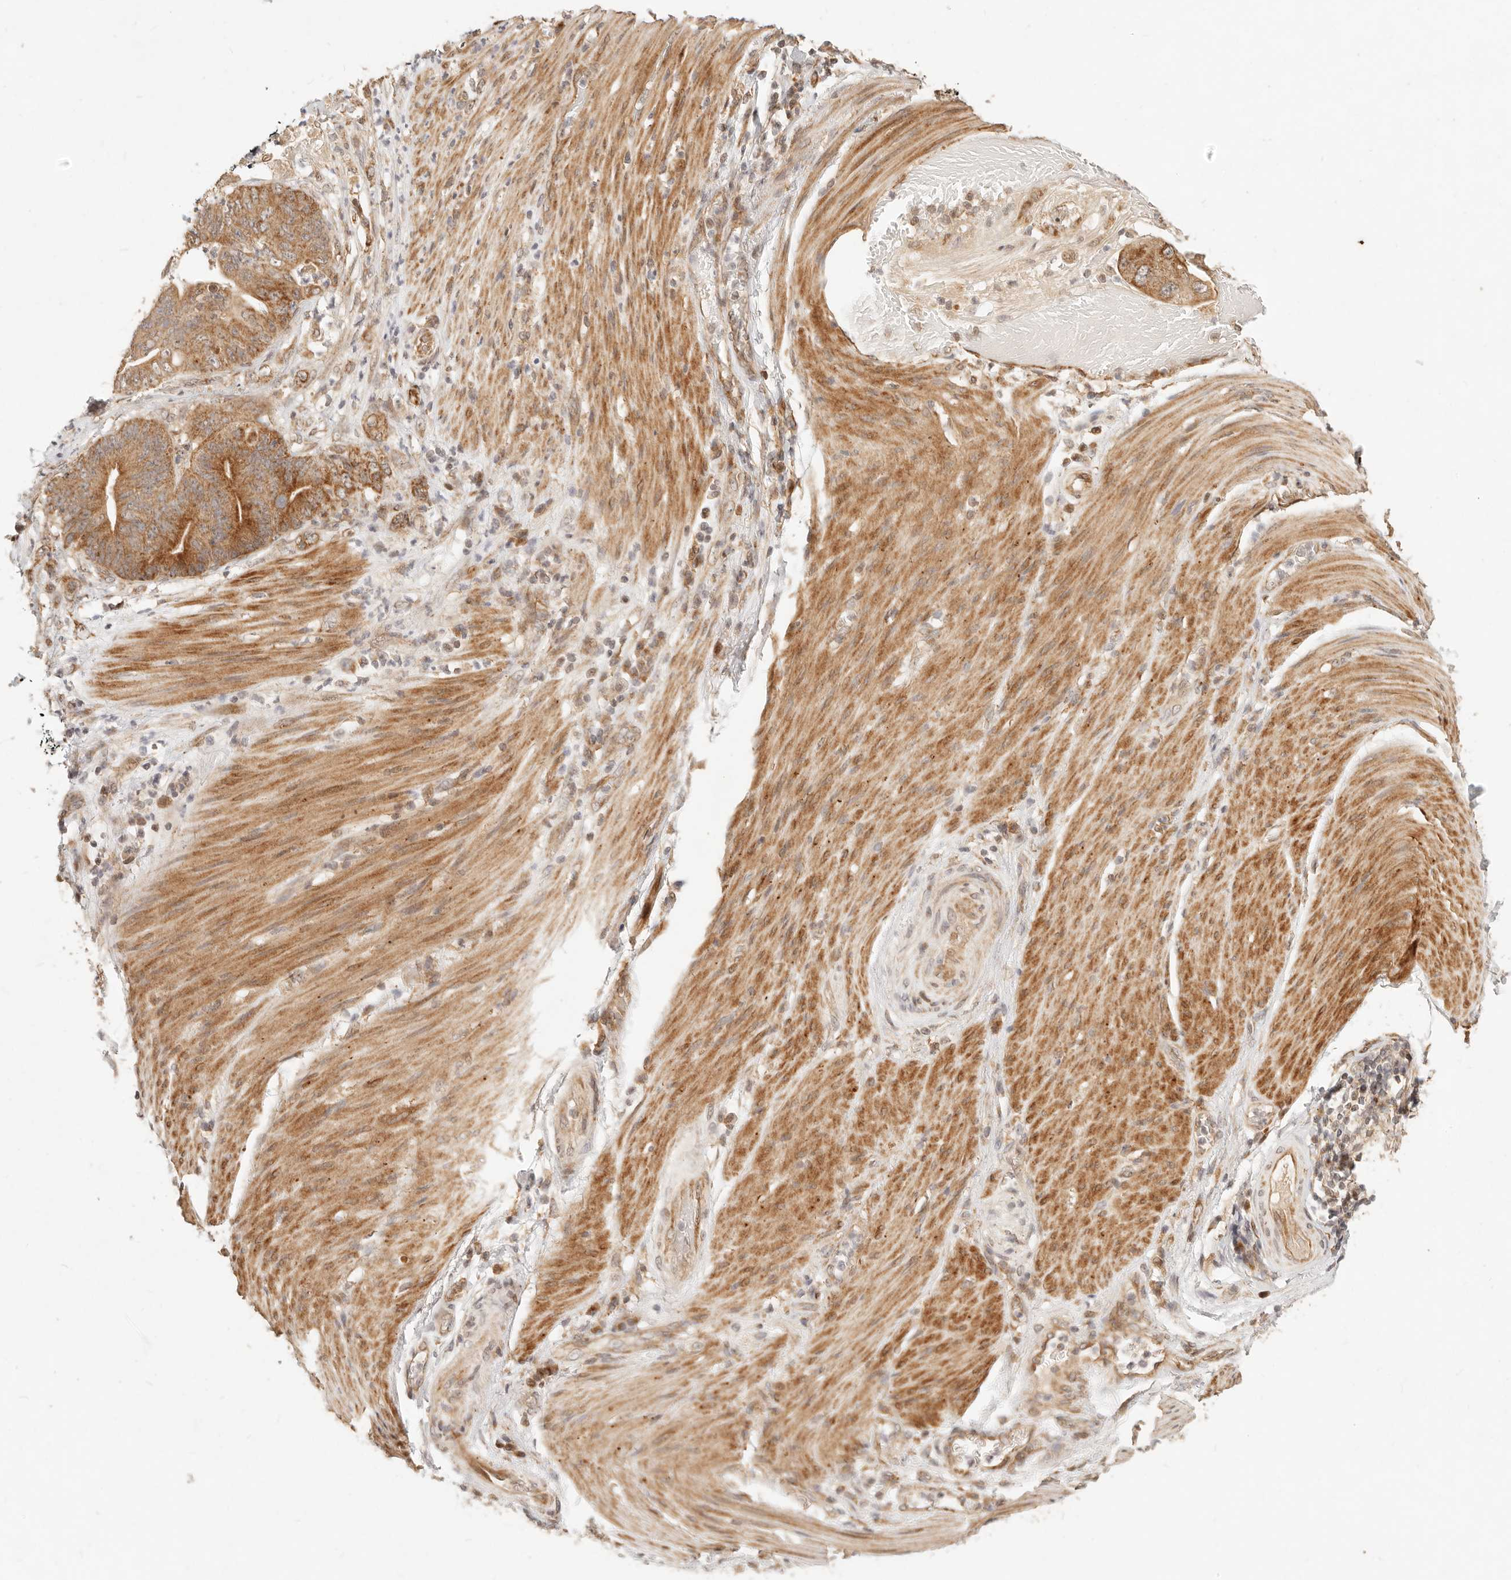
{"staining": {"intensity": "moderate", "quantity": ">75%", "location": "cytoplasmic/membranous"}, "tissue": "stomach cancer", "cell_type": "Tumor cells", "image_type": "cancer", "snomed": [{"axis": "morphology", "description": "Adenocarcinoma, NOS"}, {"axis": "topography", "description": "Stomach"}], "caption": "Protein expression analysis of human stomach adenocarcinoma reveals moderate cytoplasmic/membranous staining in about >75% of tumor cells. Nuclei are stained in blue.", "gene": "TIMM17A", "patient": {"sex": "female", "age": 73}}